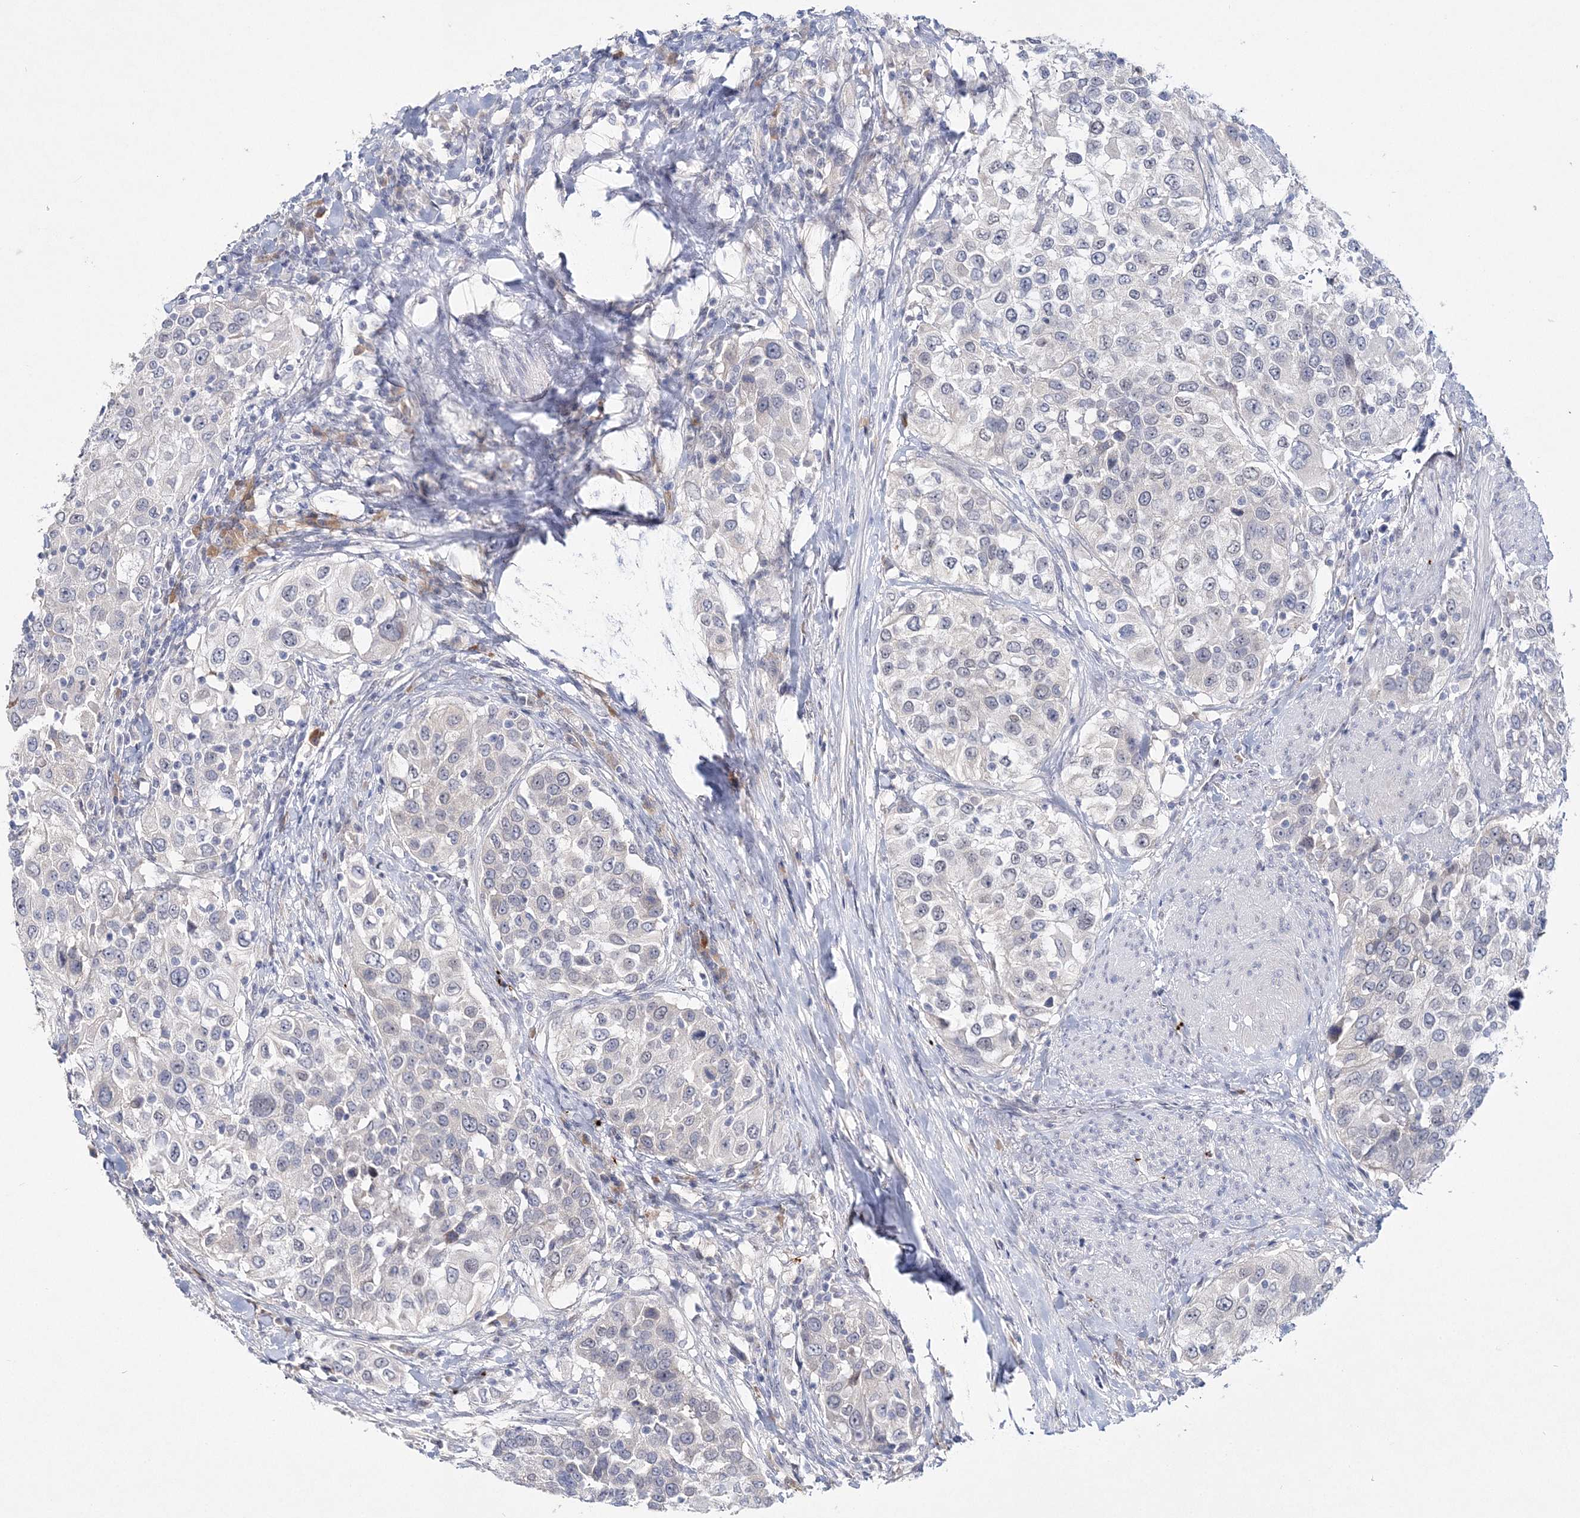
{"staining": {"intensity": "negative", "quantity": "none", "location": "none"}, "tissue": "urothelial cancer", "cell_type": "Tumor cells", "image_type": "cancer", "snomed": [{"axis": "morphology", "description": "Urothelial carcinoma, High grade"}, {"axis": "topography", "description": "Urinary bladder"}], "caption": "Tumor cells show no significant protein positivity in urothelial cancer. (Stains: DAB IHC with hematoxylin counter stain, Microscopy: brightfield microscopy at high magnification).", "gene": "MYOZ2", "patient": {"sex": "female", "age": 80}}